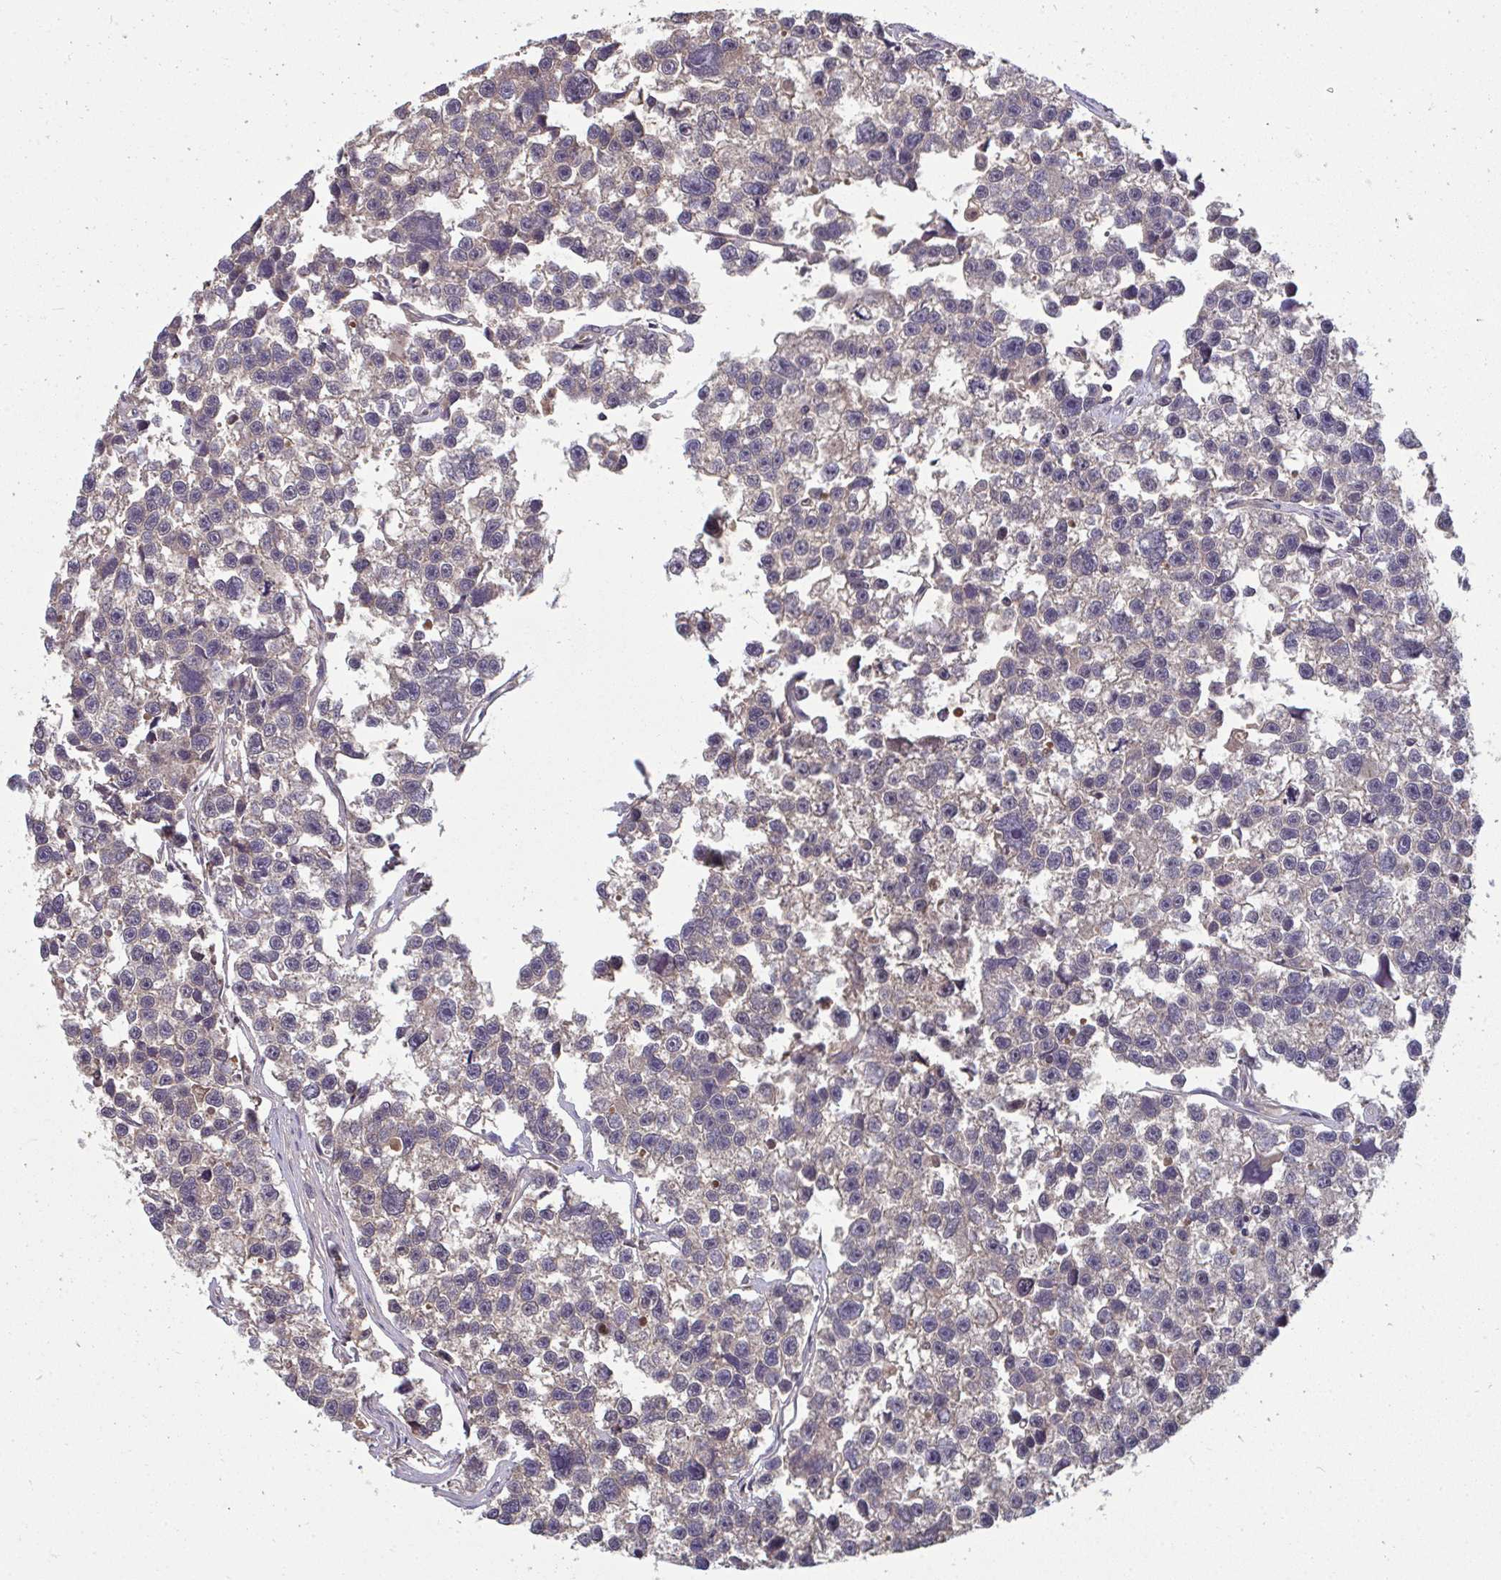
{"staining": {"intensity": "weak", "quantity": "25%-75%", "location": "cytoplasmic/membranous"}, "tissue": "testis cancer", "cell_type": "Tumor cells", "image_type": "cancer", "snomed": [{"axis": "morphology", "description": "Seminoma, NOS"}, {"axis": "topography", "description": "Testis"}], "caption": "Immunohistochemical staining of human testis seminoma exhibits weak cytoplasmic/membranous protein staining in approximately 25%-75% of tumor cells. (DAB IHC with brightfield microscopy, high magnification).", "gene": "TTC9C", "patient": {"sex": "male", "age": 26}}